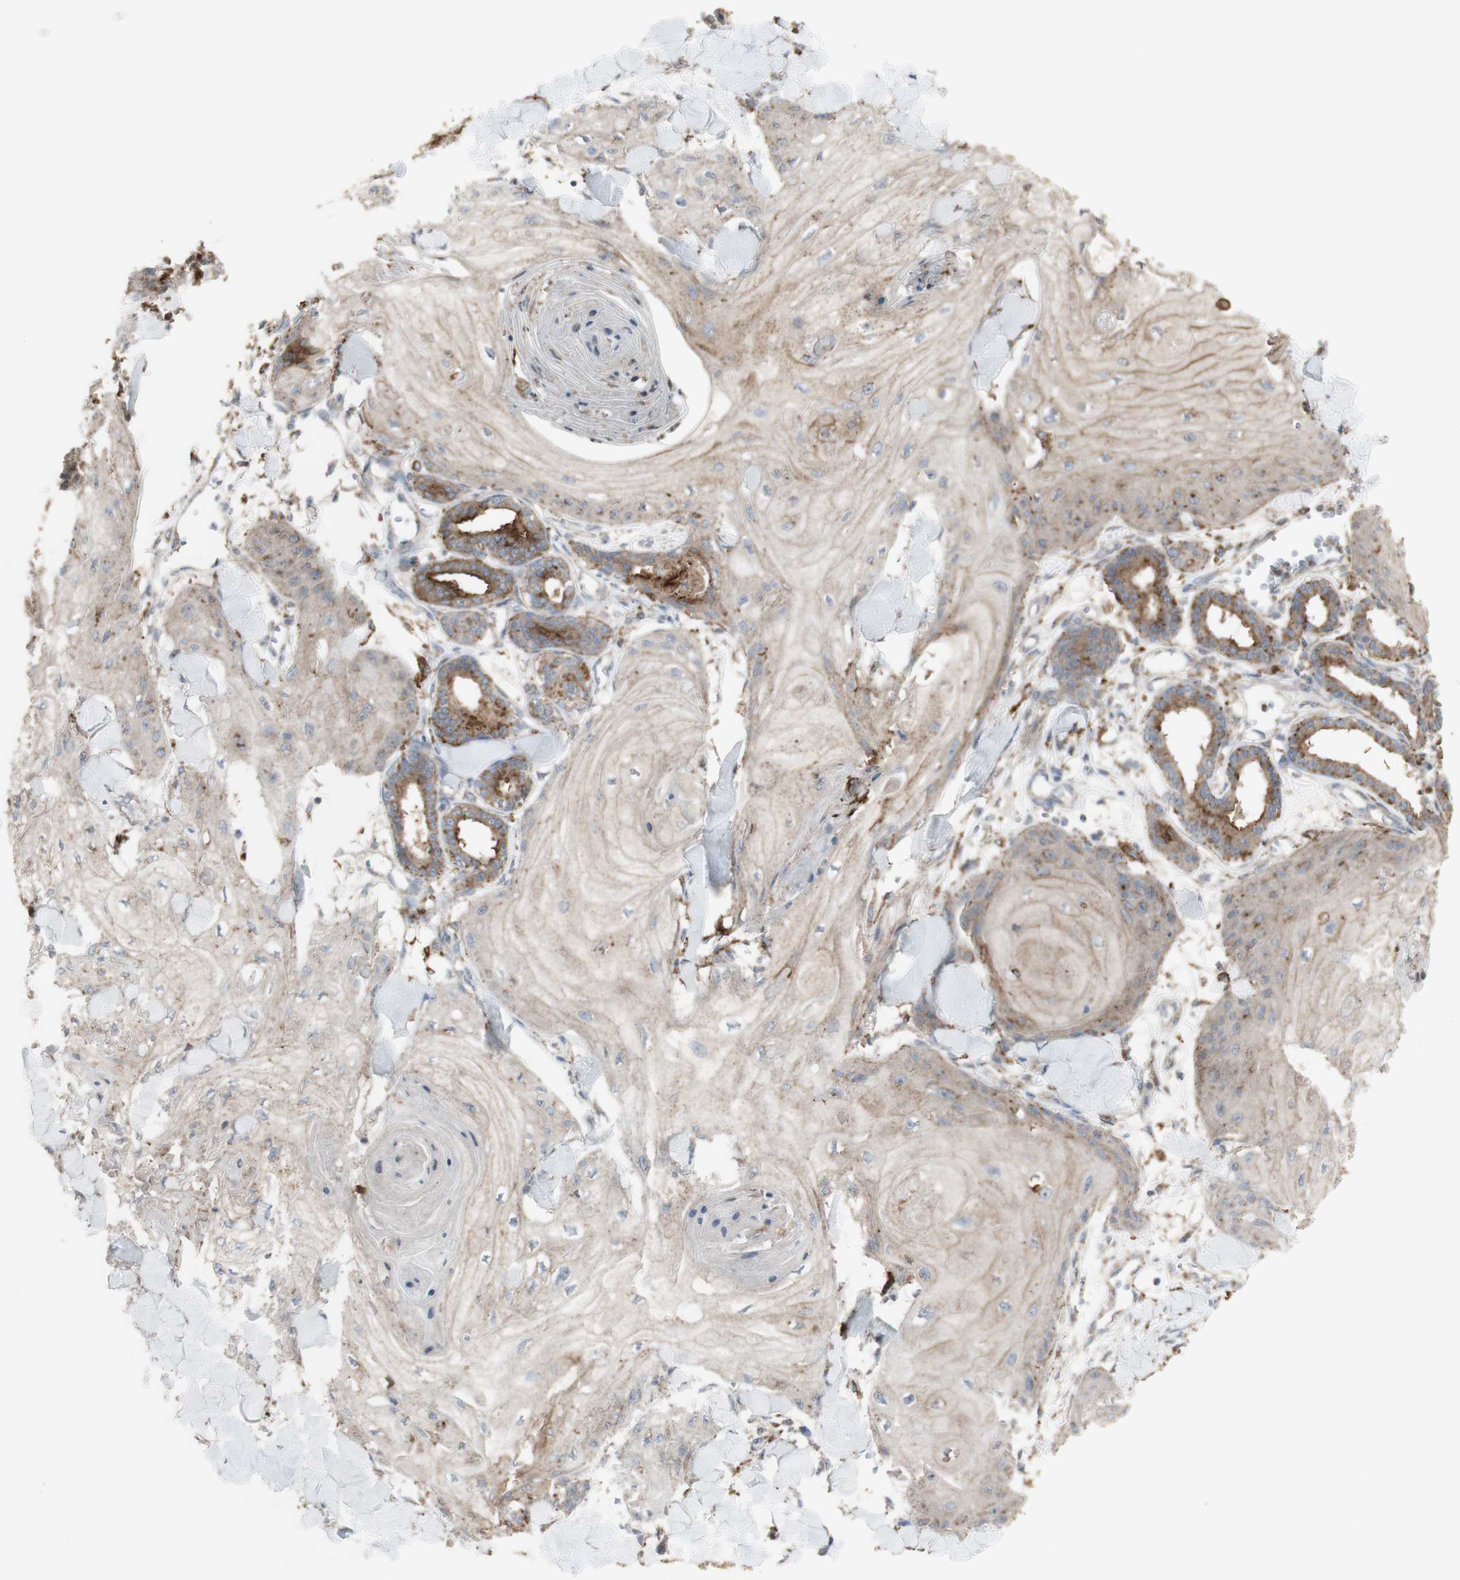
{"staining": {"intensity": "weak", "quantity": "25%-75%", "location": "cytoplasmic/membranous"}, "tissue": "skin cancer", "cell_type": "Tumor cells", "image_type": "cancer", "snomed": [{"axis": "morphology", "description": "Squamous cell carcinoma, NOS"}, {"axis": "topography", "description": "Skin"}], "caption": "Skin cancer (squamous cell carcinoma) stained for a protein (brown) exhibits weak cytoplasmic/membranous positive expression in about 25%-75% of tumor cells.", "gene": "ATP6V1E1", "patient": {"sex": "male", "age": 74}}